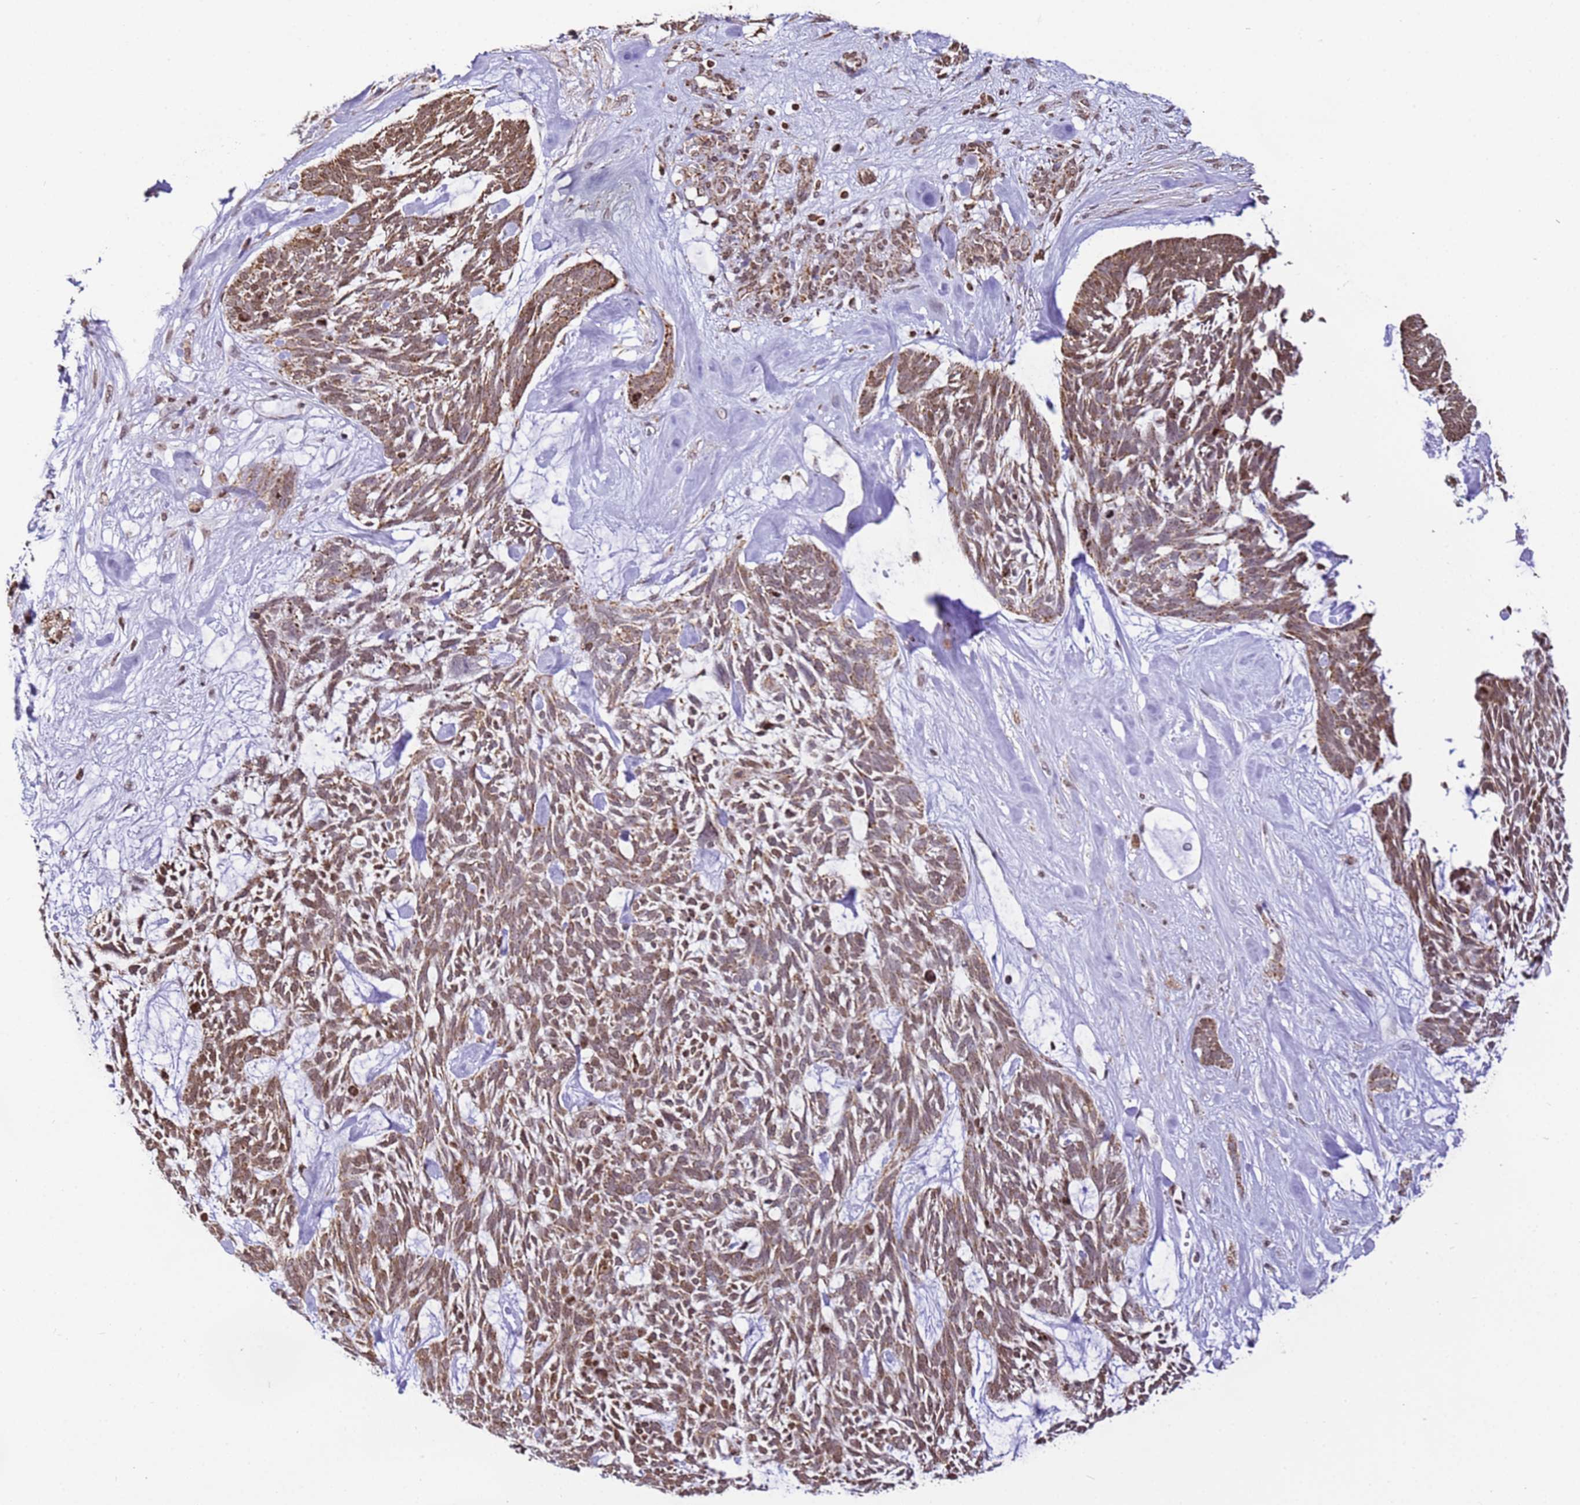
{"staining": {"intensity": "moderate", "quantity": ">75%", "location": "cytoplasmic/membranous"}, "tissue": "skin cancer", "cell_type": "Tumor cells", "image_type": "cancer", "snomed": [{"axis": "morphology", "description": "Basal cell carcinoma"}, {"axis": "topography", "description": "Skin"}], "caption": "Skin basal cell carcinoma stained with IHC exhibits moderate cytoplasmic/membranous positivity in approximately >75% of tumor cells.", "gene": "HSPE1", "patient": {"sex": "male", "age": 88}}